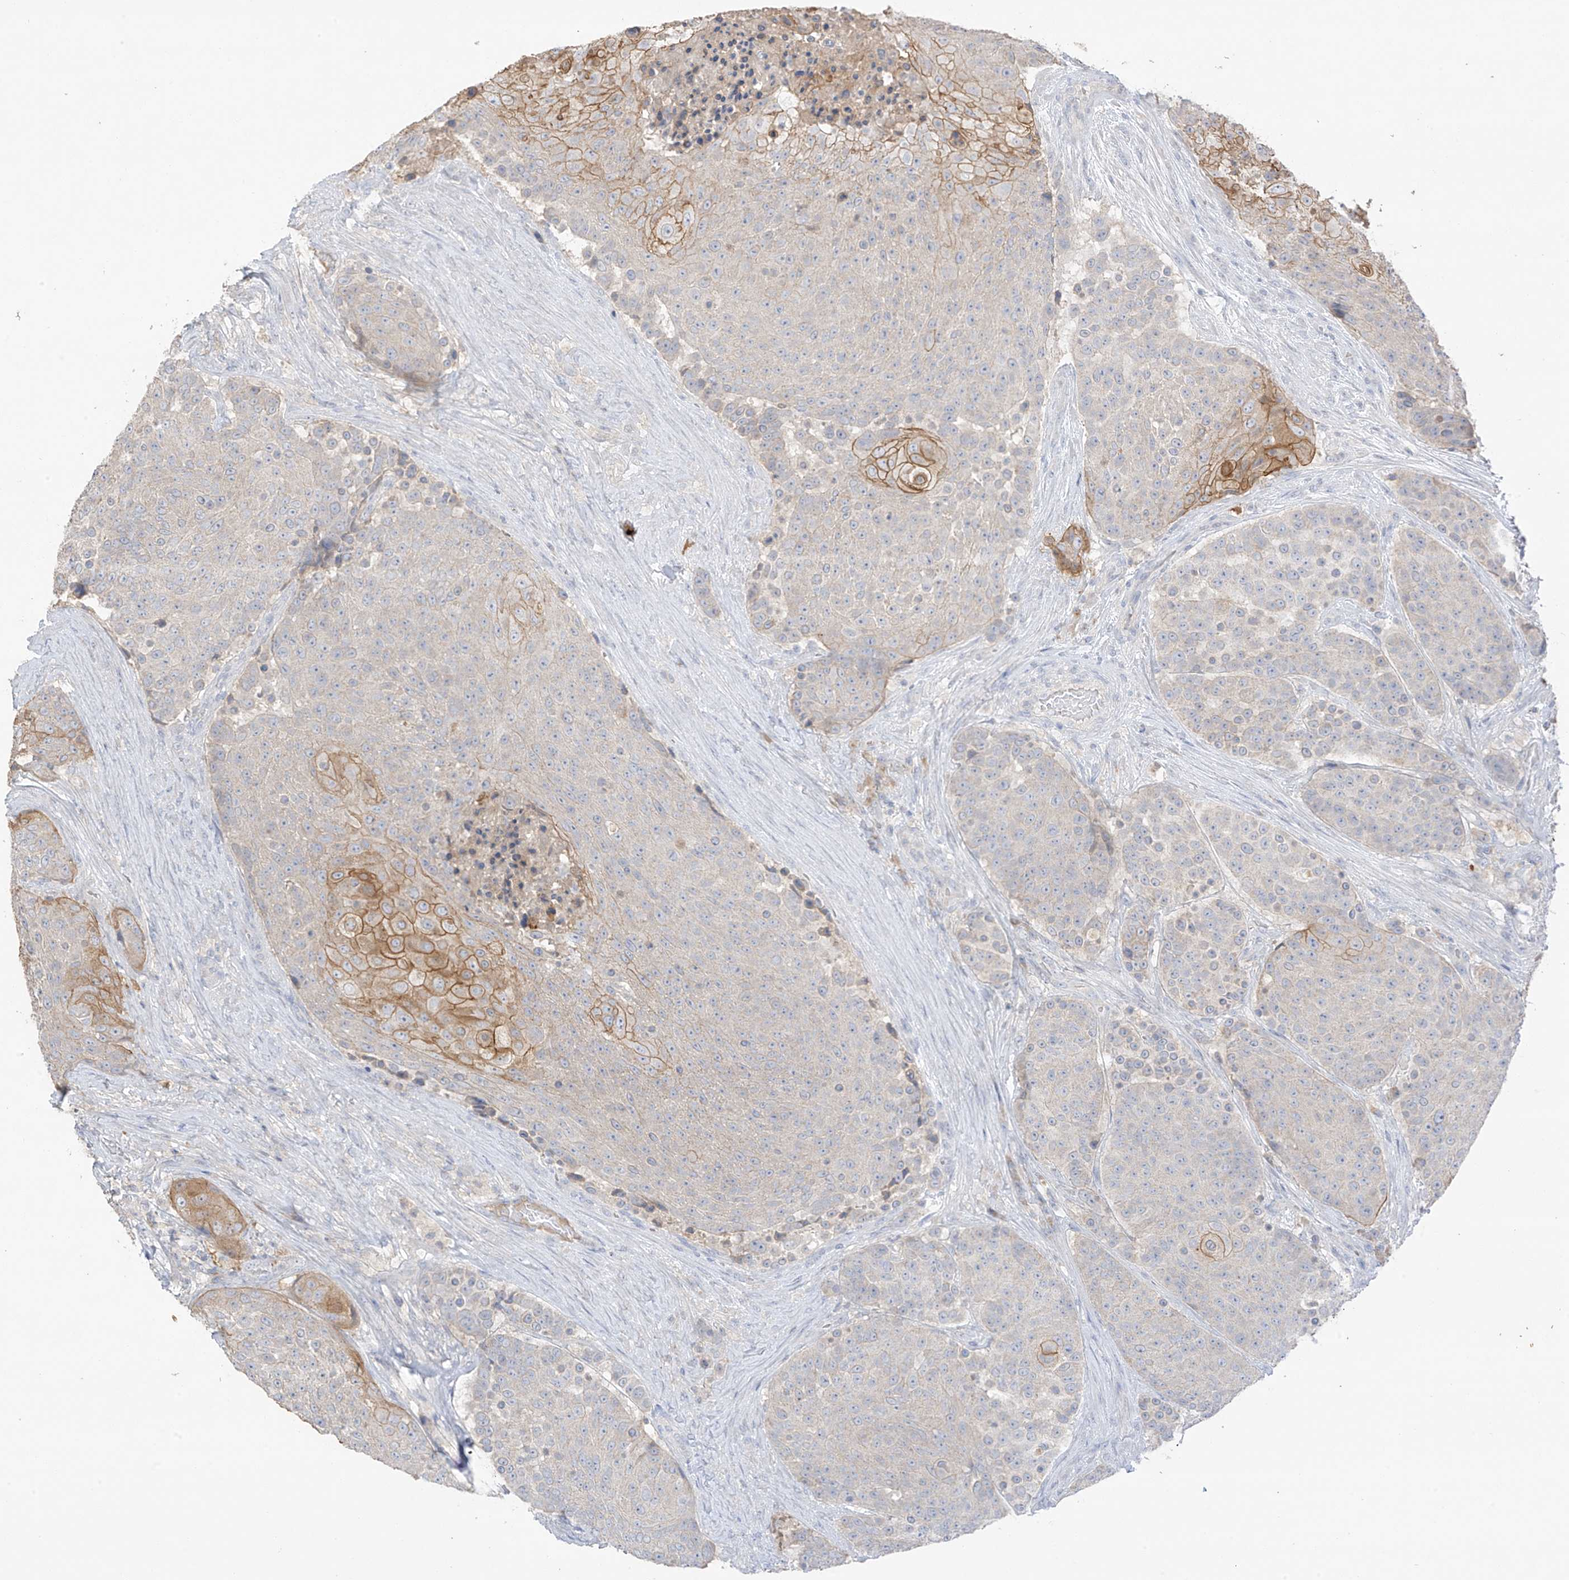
{"staining": {"intensity": "moderate", "quantity": "<25%", "location": "cytoplasmic/membranous"}, "tissue": "urothelial cancer", "cell_type": "Tumor cells", "image_type": "cancer", "snomed": [{"axis": "morphology", "description": "Urothelial carcinoma, High grade"}, {"axis": "topography", "description": "Urinary bladder"}], "caption": "This is a photomicrograph of IHC staining of high-grade urothelial carcinoma, which shows moderate staining in the cytoplasmic/membranous of tumor cells.", "gene": "CAPN13", "patient": {"sex": "female", "age": 63}}